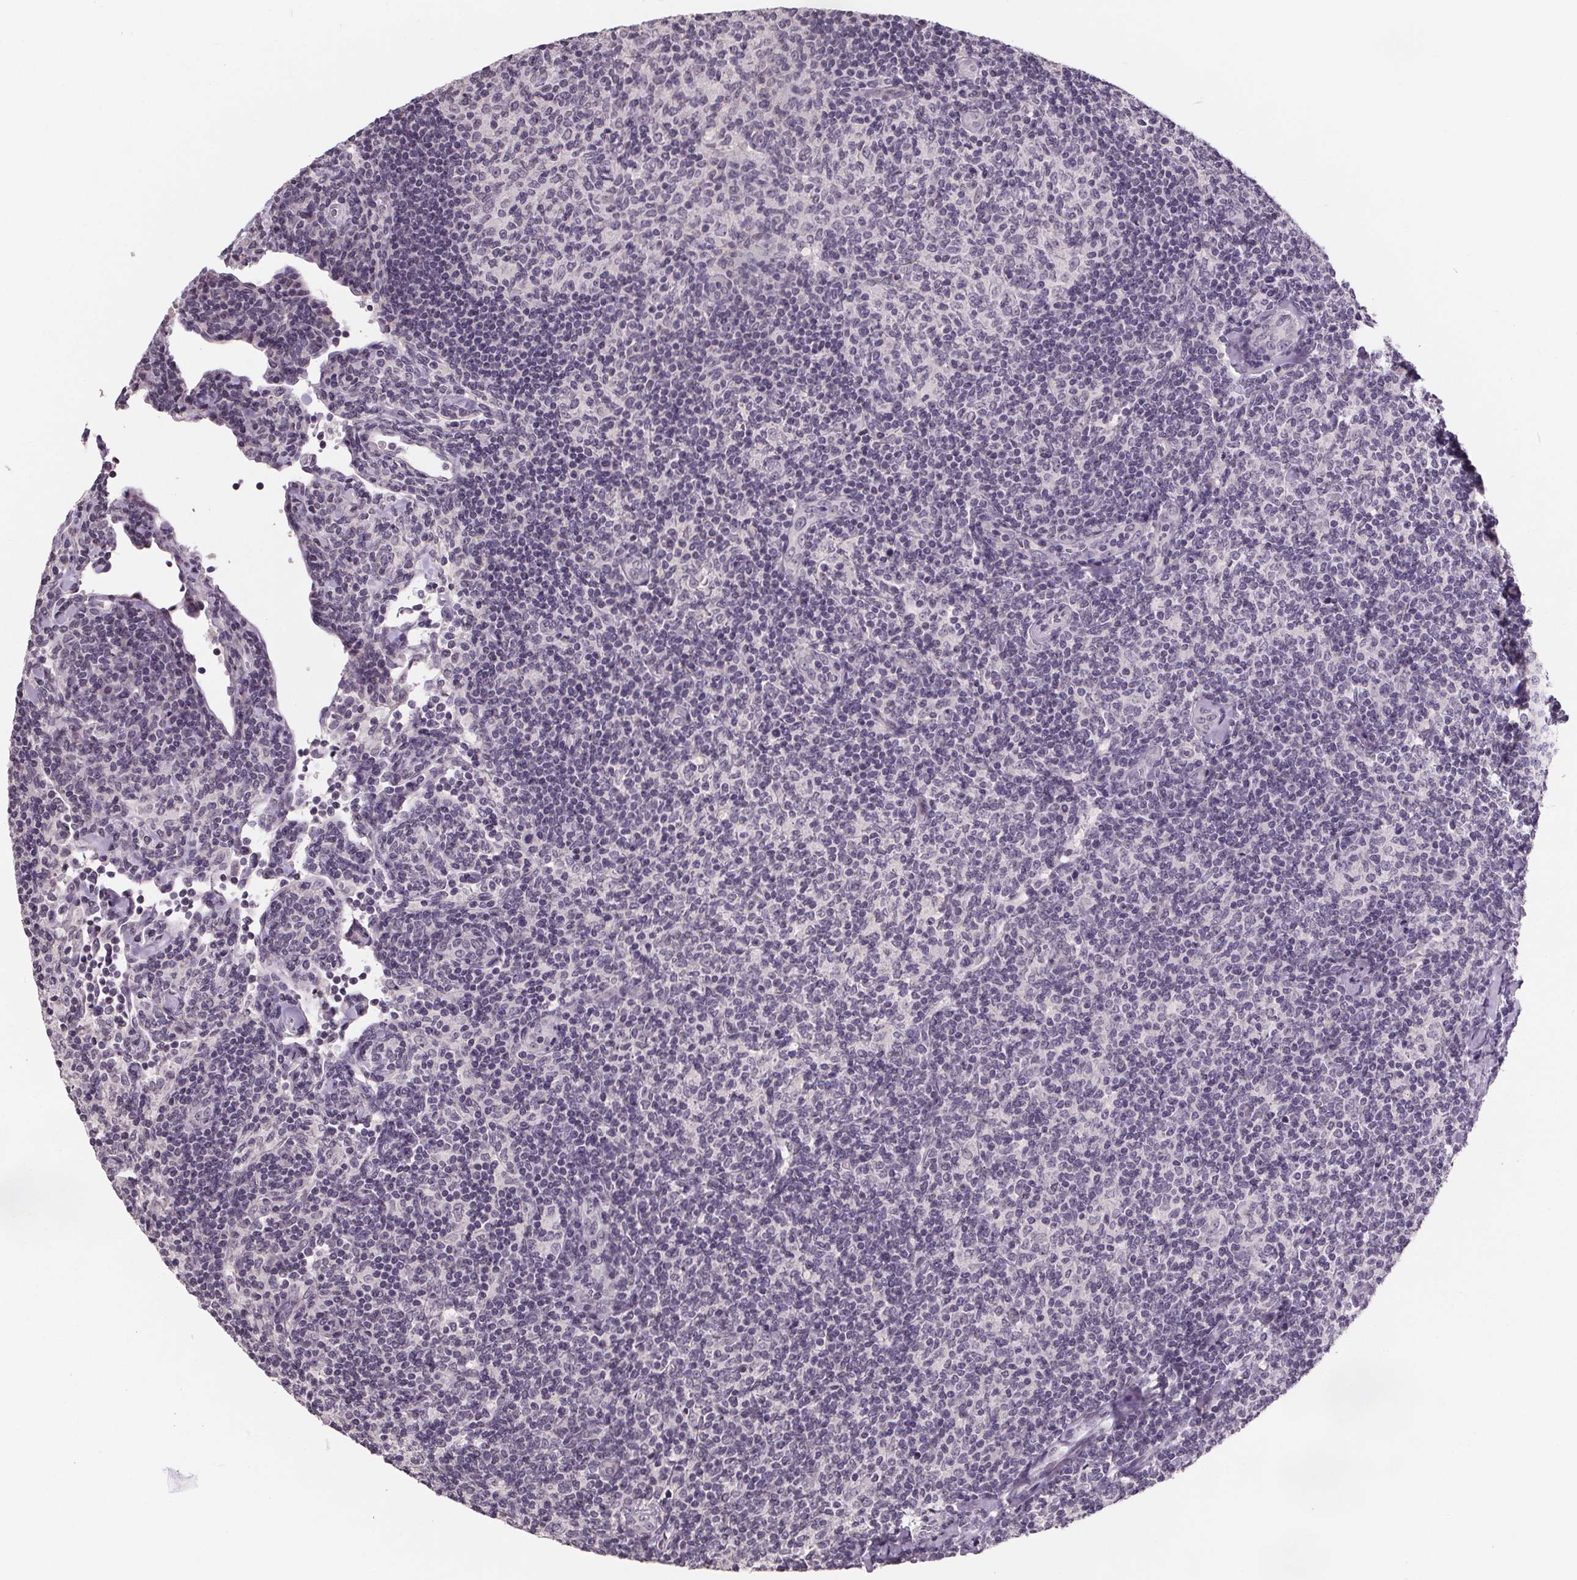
{"staining": {"intensity": "negative", "quantity": "none", "location": "none"}, "tissue": "lymphoma", "cell_type": "Tumor cells", "image_type": "cancer", "snomed": [{"axis": "morphology", "description": "Malignant lymphoma, non-Hodgkin's type, Low grade"}, {"axis": "topography", "description": "Lymph node"}], "caption": "This histopathology image is of low-grade malignant lymphoma, non-Hodgkin's type stained with immunohistochemistry to label a protein in brown with the nuclei are counter-stained blue. There is no staining in tumor cells.", "gene": "NKX6-1", "patient": {"sex": "female", "age": 56}}